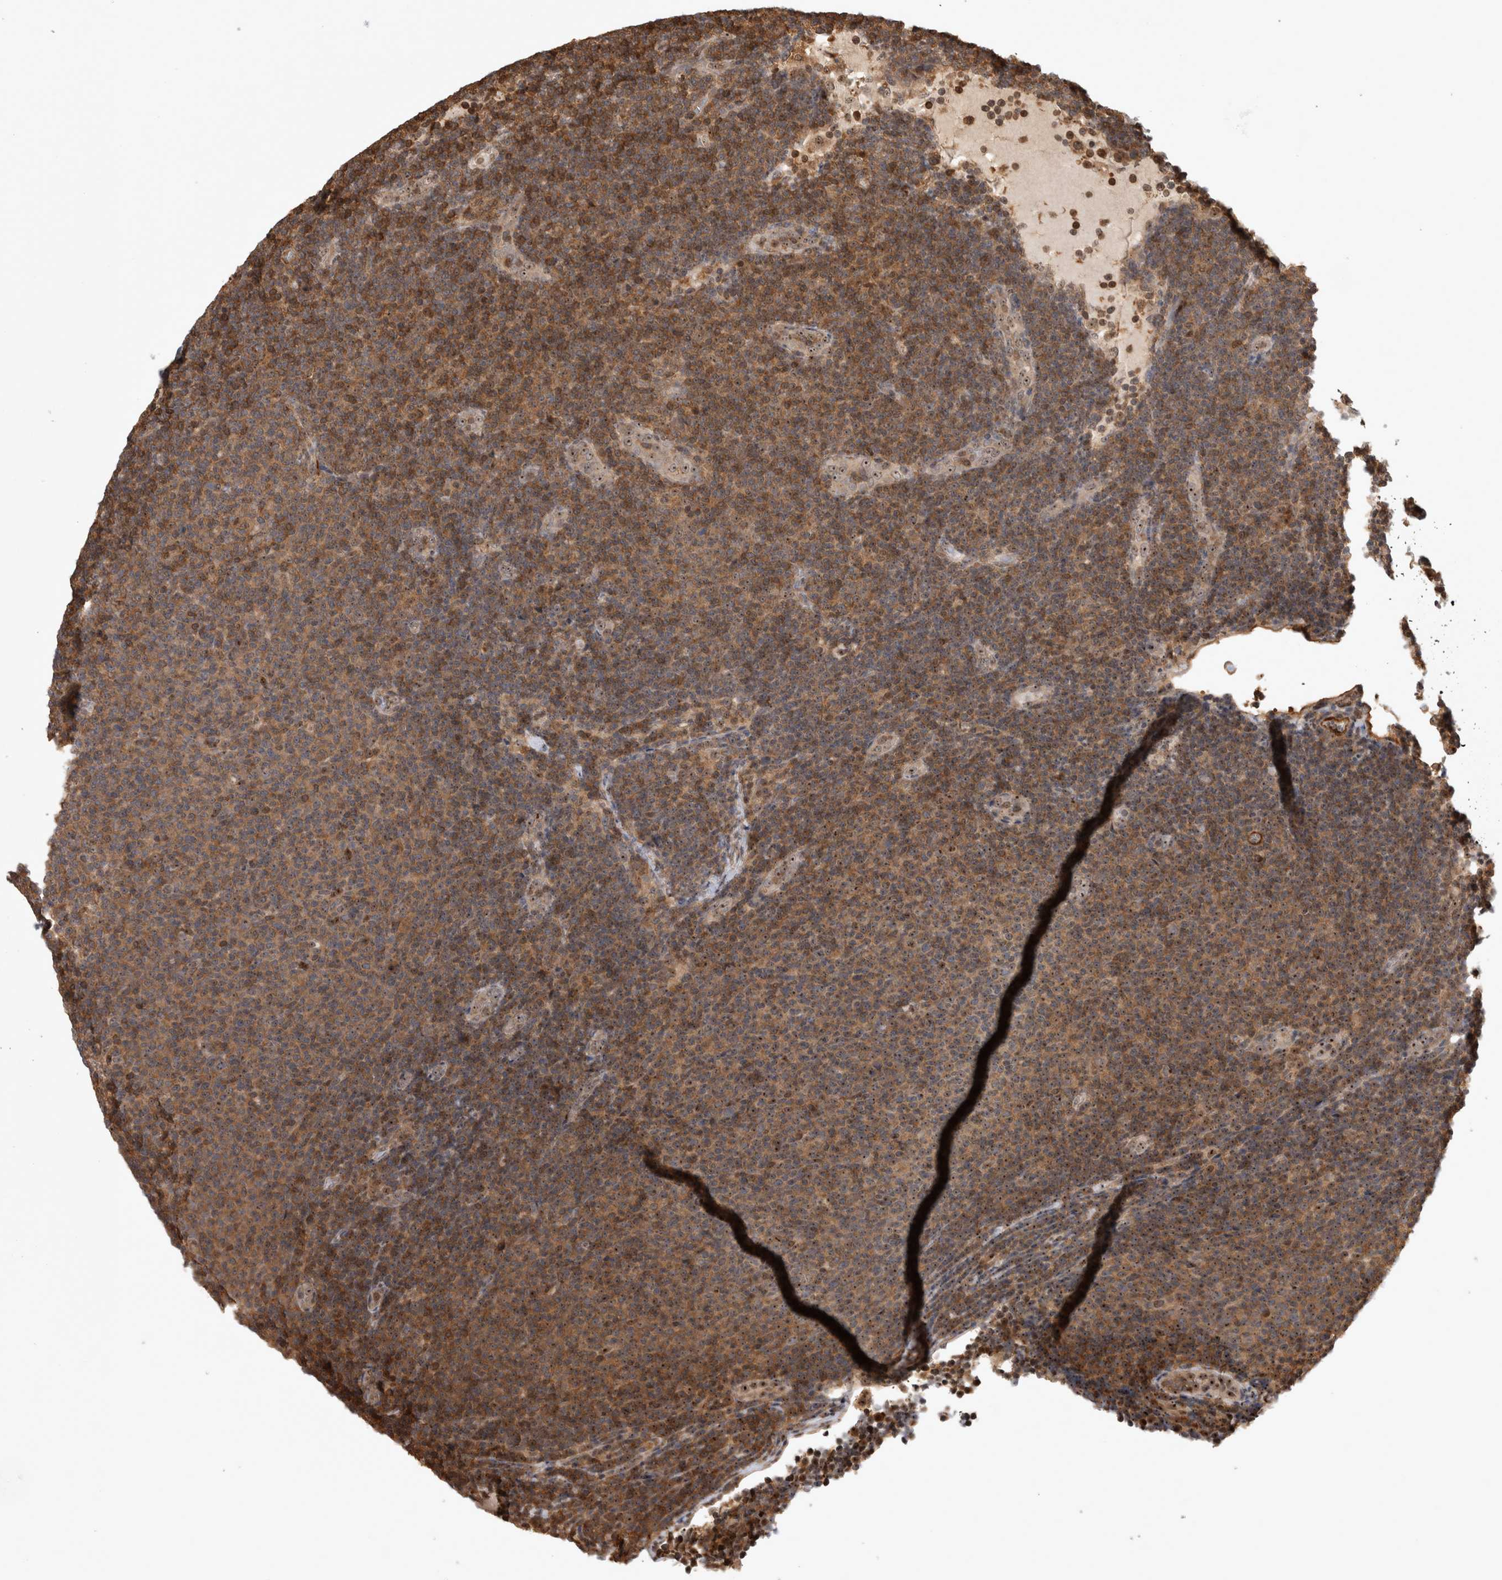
{"staining": {"intensity": "moderate", "quantity": ">75%", "location": "cytoplasmic/membranous,nuclear"}, "tissue": "lymphoma", "cell_type": "Tumor cells", "image_type": "cancer", "snomed": [{"axis": "morphology", "description": "Malignant lymphoma, non-Hodgkin's type, Low grade"}, {"axis": "topography", "description": "Lymph node"}], "caption": "Protein staining of lymphoma tissue displays moderate cytoplasmic/membranous and nuclear staining in approximately >75% of tumor cells. (brown staining indicates protein expression, while blue staining denotes nuclei).", "gene": "TDRD7", "patient": {"sex": "male", "age": 66}}